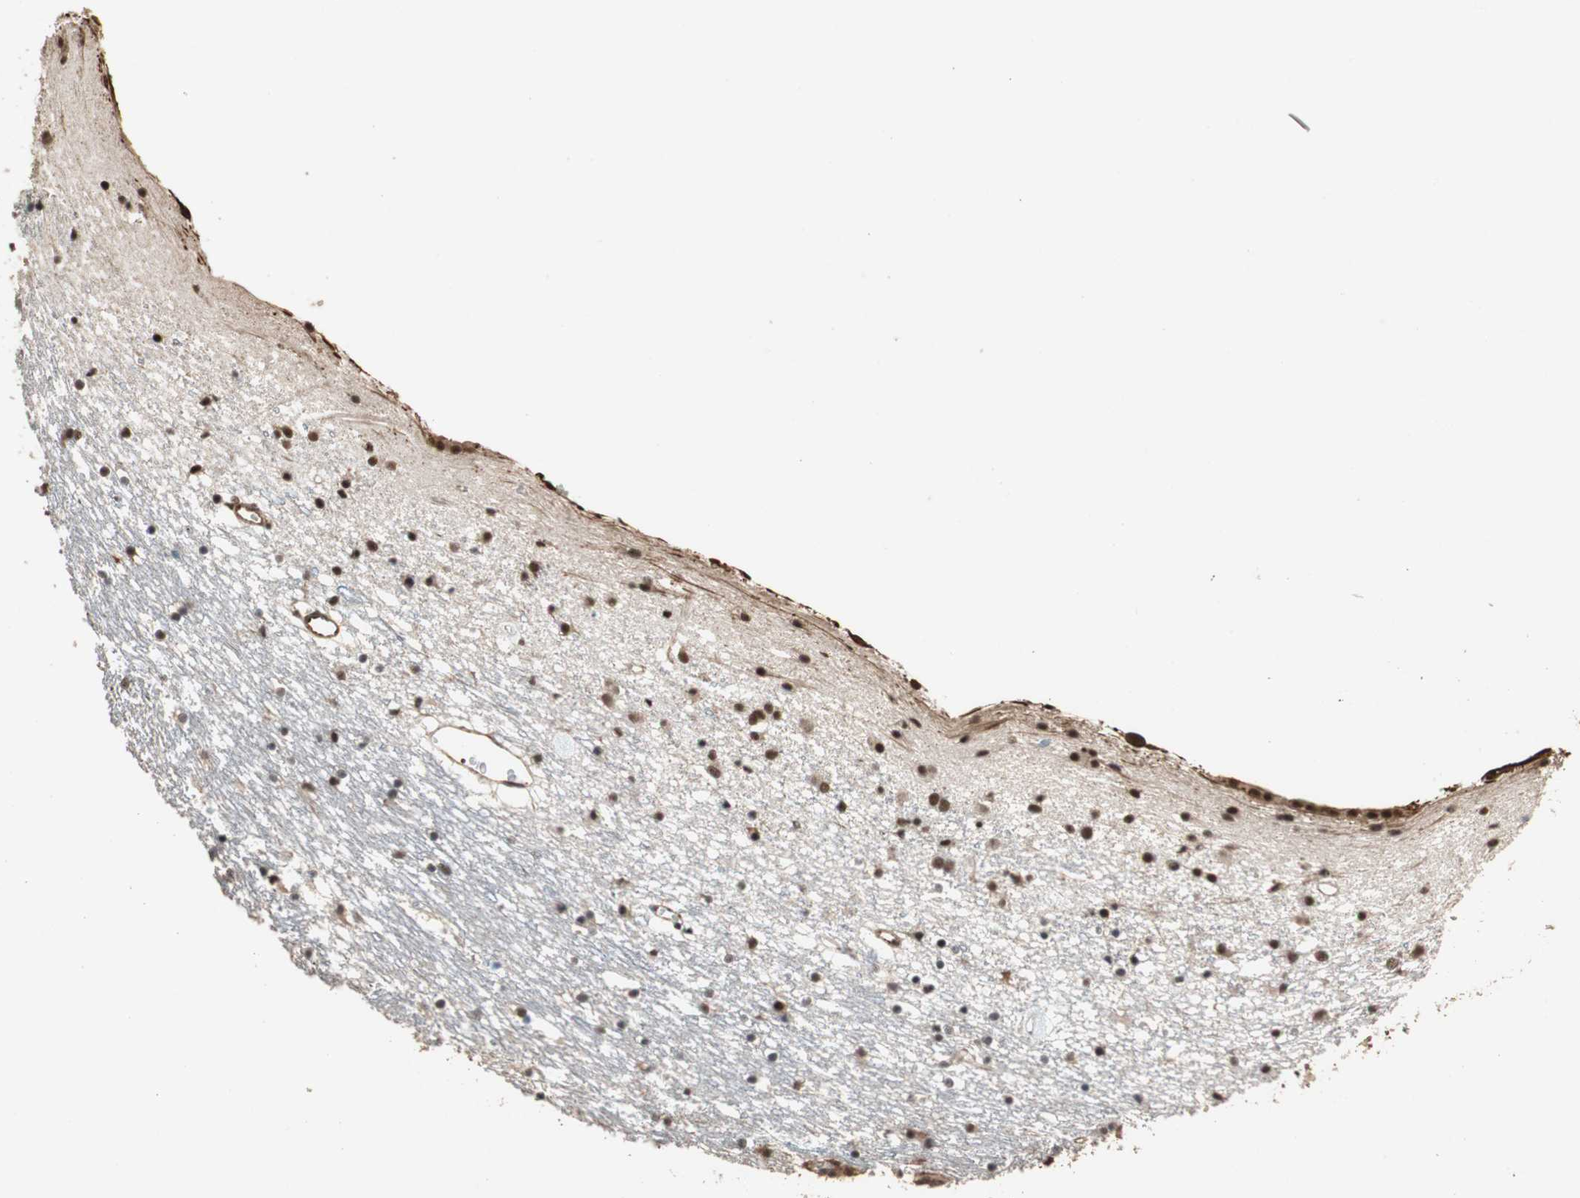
{"staining": {"intensity": "strong", "quantity": ">75%", "location": "nuclear"}, "tissue": "caudate", "cell_type": "Glial cells", "image_type": "normal", "snomed": [{"axis": "morphology", "description": "Normal tissue, NOS"}, {"axis": "topography", "description": "Lateral ventricle wall"}], "caption": "A brown stain labels strong nuclear positivity of a protein in glial cells of benign caudate. Nuclei are stained in blue.", "gene": "CDC5L", "patient": {"sex": "male", "age": 45}}